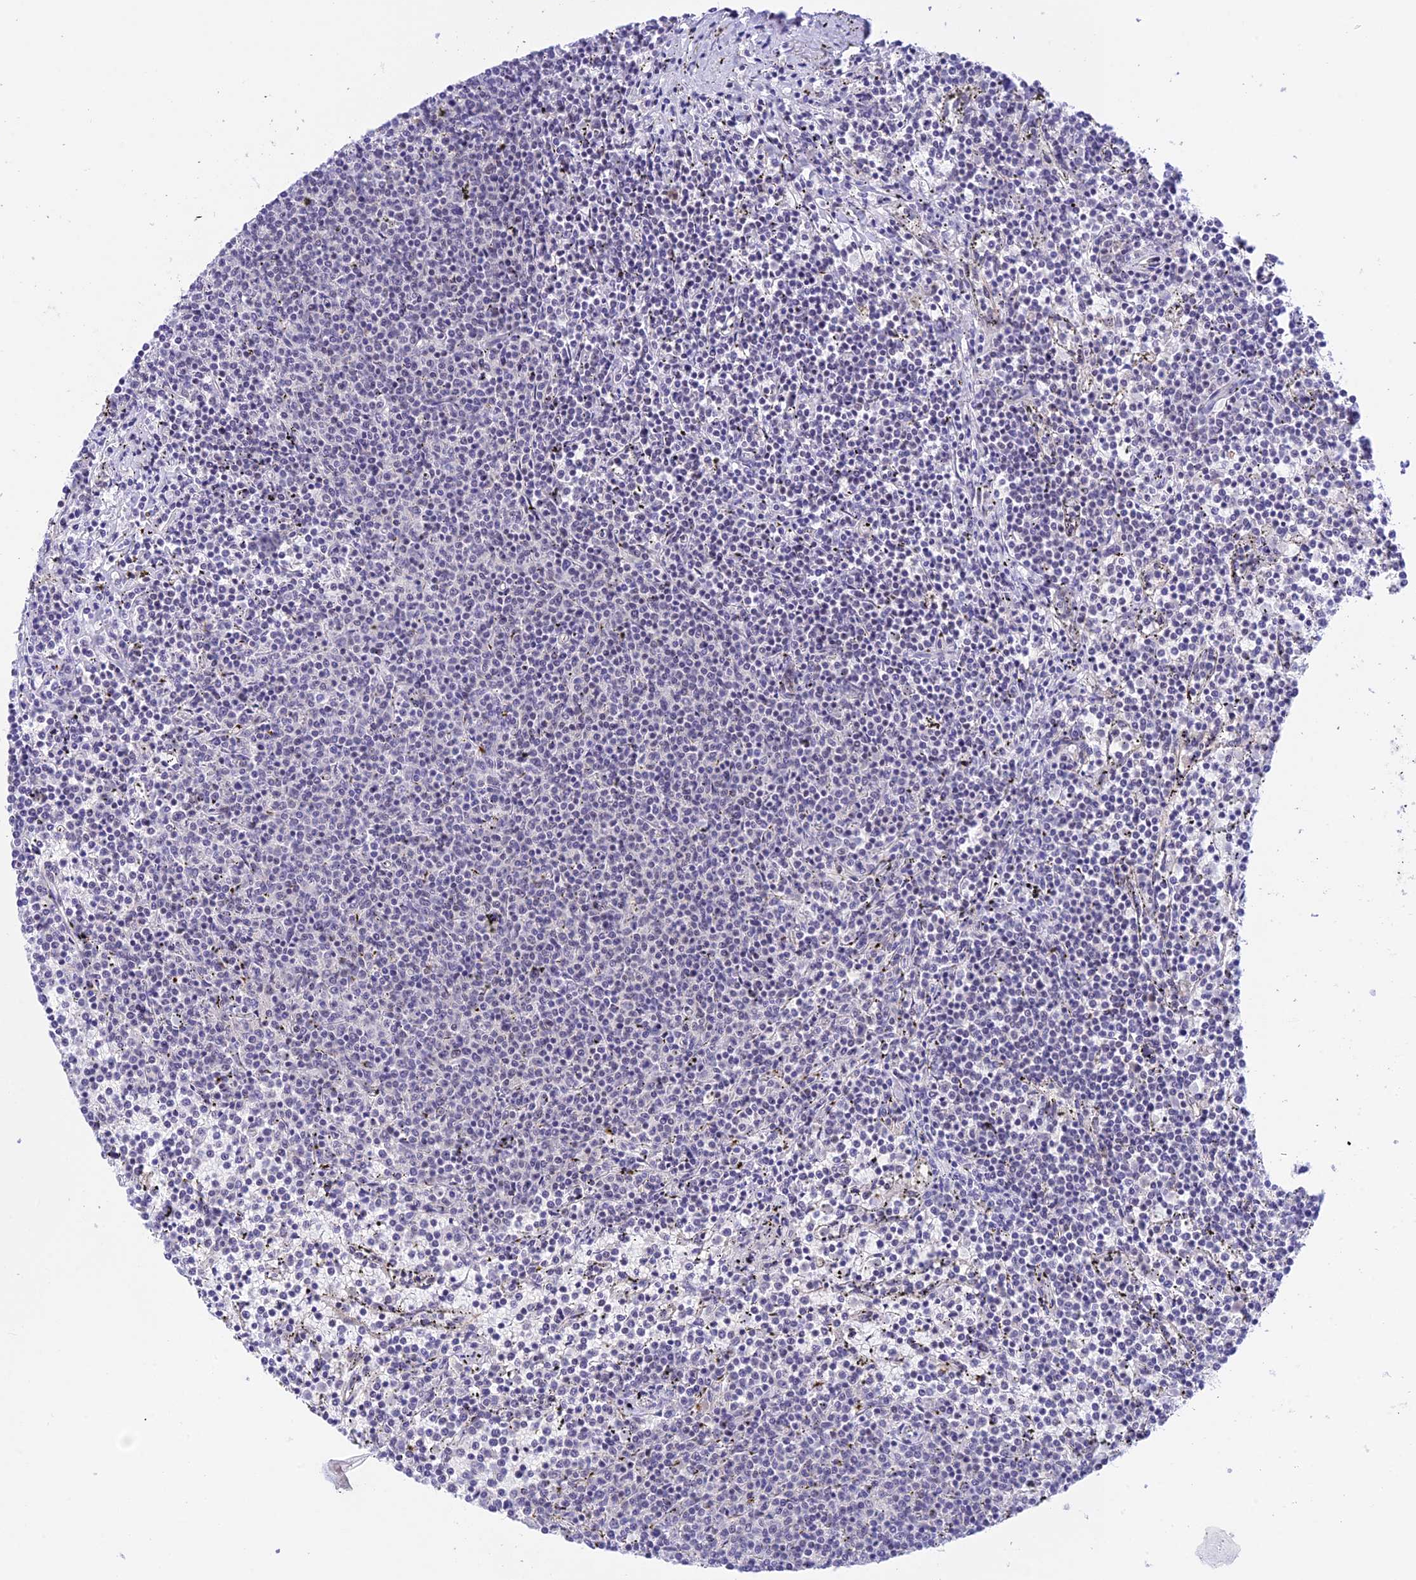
{"staining": {"intensity": "negative", "quantity": "none", "location": "none"}, "tissue": "lymphoma", "cell_type": "Tumor cells", "image_type": "cancer", "snomed": [{"axis": "morphology", "description": "Malignant lymphoma, non-Hodgkin's type, Low grade"}, {"axis": "topography", "description": "Spleen"}], "caption": "Immunohistochemistry (IHC) micrograph of neoplastic tissue: malignant lymphoma, non-Hodgkin's type (low-grade) stained with DAB (3,3'-diaminobenzidine) shows no significant protein positivity in tumor cells.", "gene": "THAP11", "patient": {"sex": "female", "age": 50}}